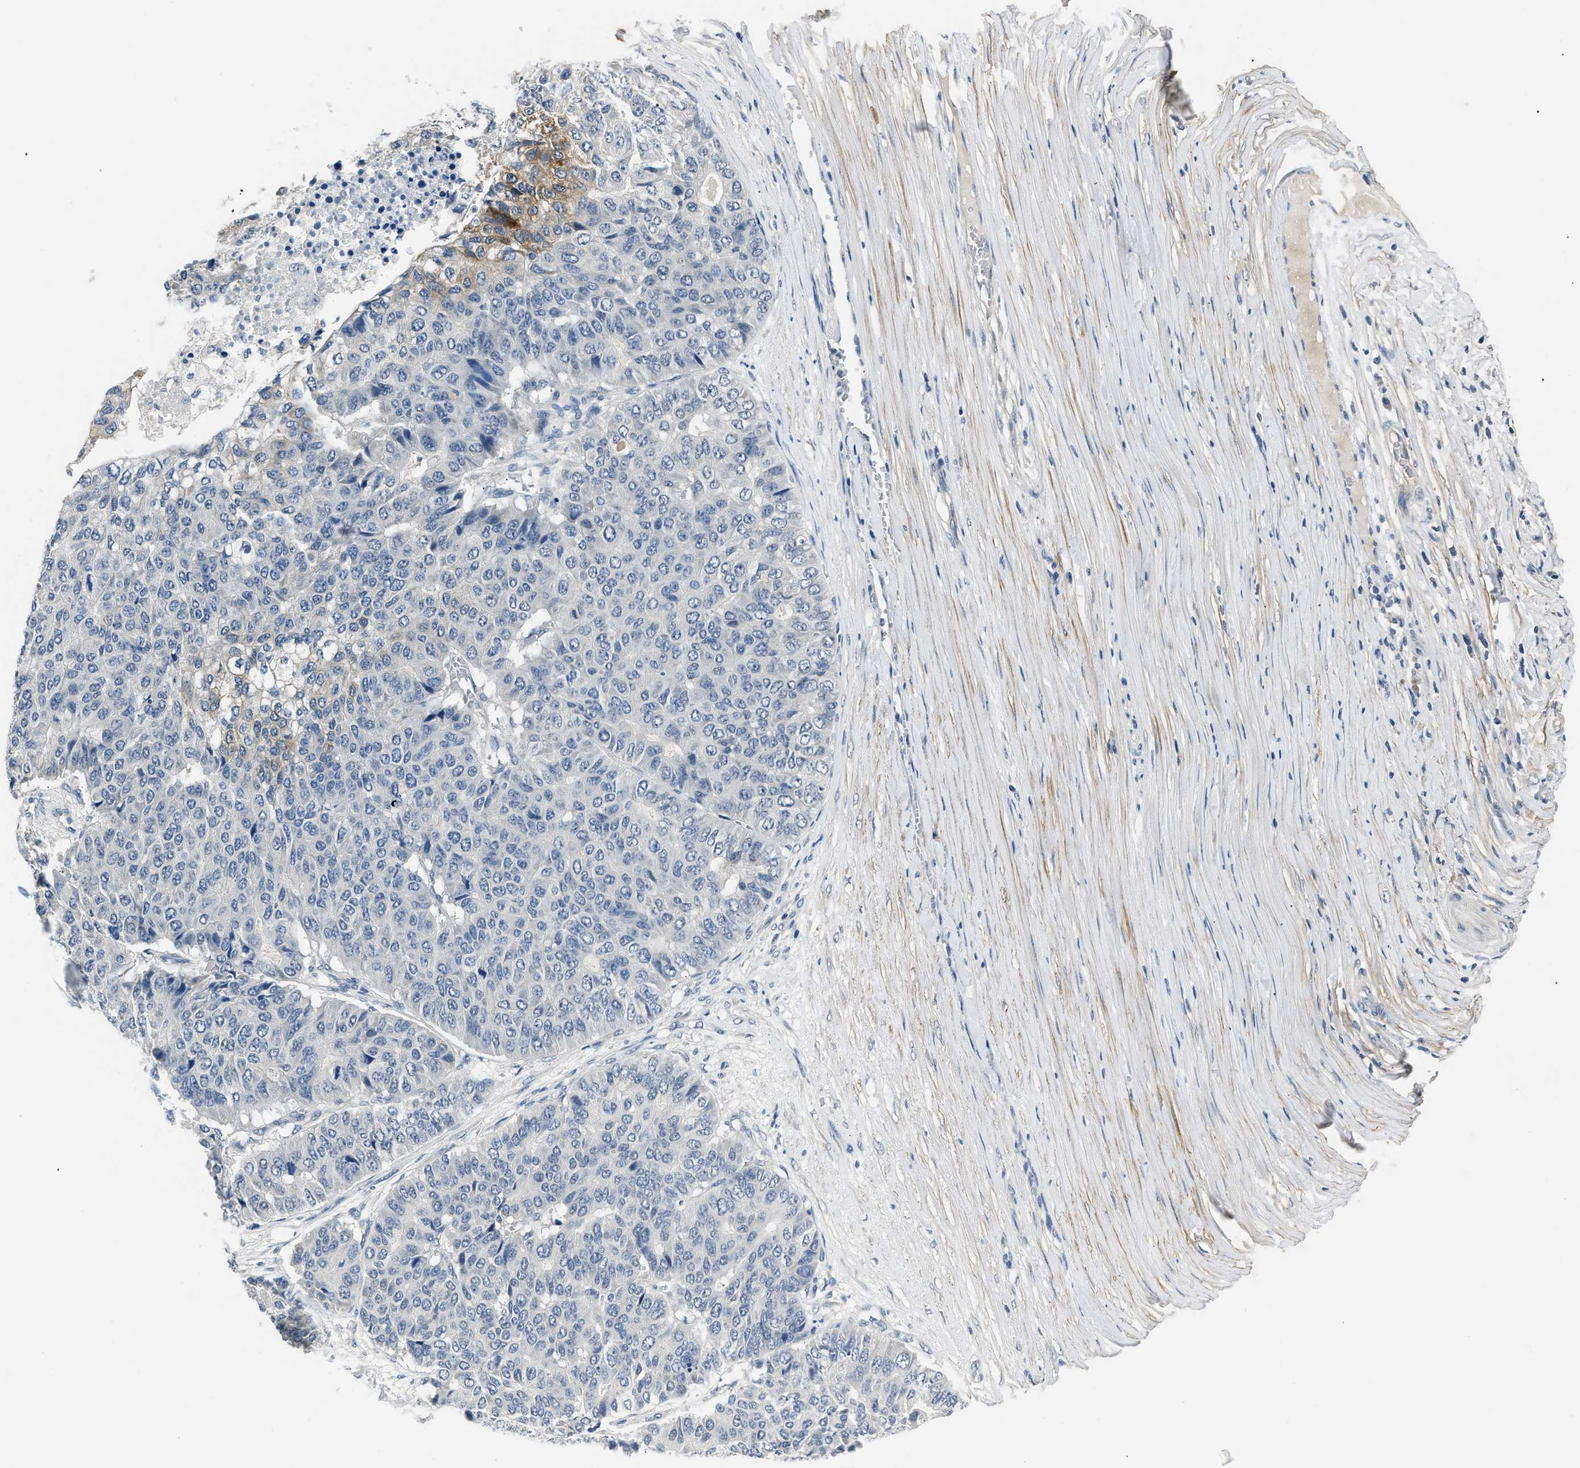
{"staining": {"intensity": "negative", "quantity": "none", "location": "none"}, "tissue": "pancreatic cancer", "cell_type": "Tumor cells", "image_type": "cancer", "snomed": [{"axis": "morphology", "description": "Adenocarcinoma, NOS"}, {"axis": "topography", "description": "Pancreas"}], "caption": "Tumor cells show no significant protein staining in pancreatic cancer (adenocarcinoma). (Stains: DAB IHC with hematoxylin counter stain, Microscopy: brightfield microscopy at high magnification).", "gene": "INHA", "patient": {"sex": "male", "age": 50}}